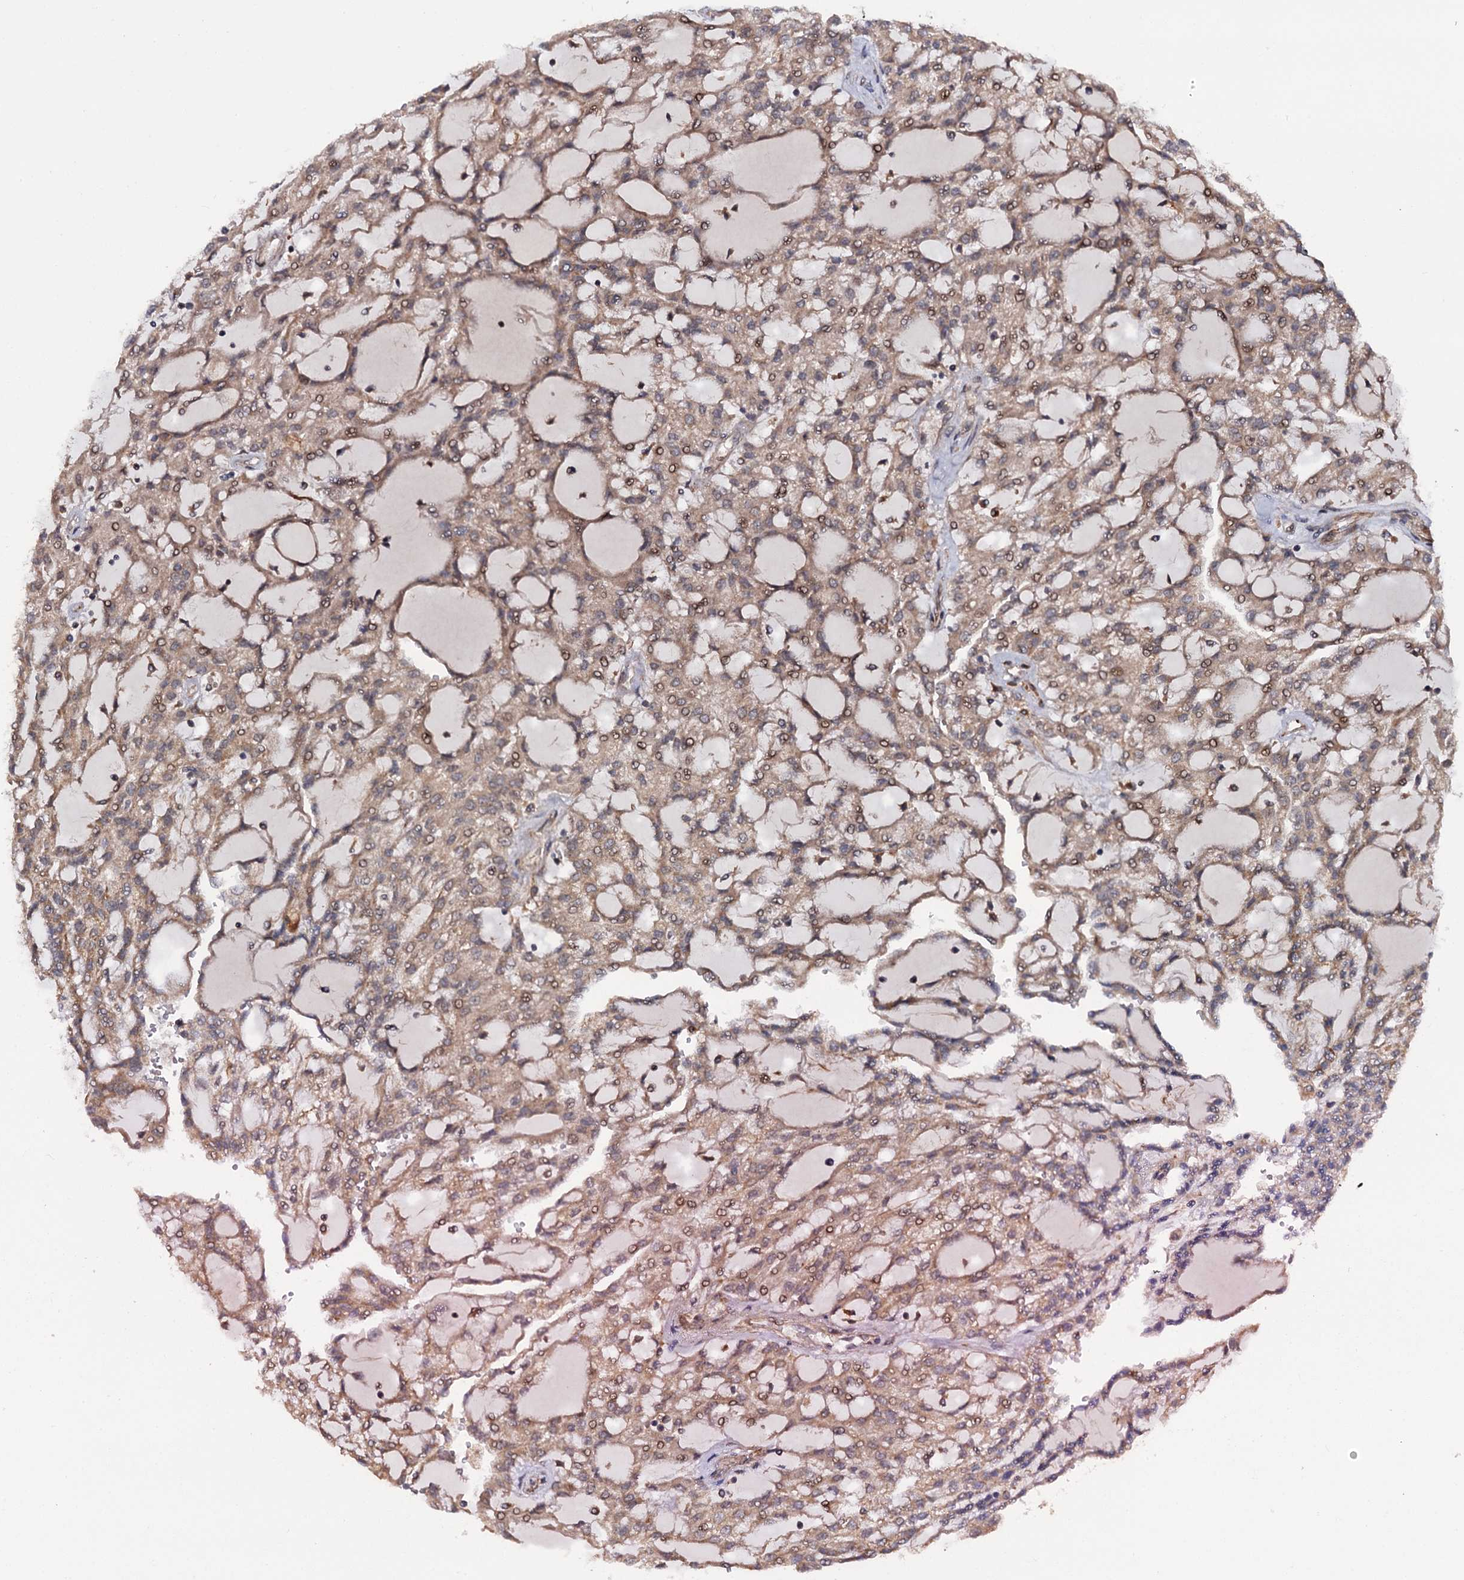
{"staining": {"intensity": "weak", "quantity": ">75%", "location": "cytoplasmic/membranous,nuclear"}, "tissue": "renal cancer", "cell_type": "Tumor cells", "image_type": "cancer", "snomed": [{"axis": "morphology", "description": "Adenocarcinoma, NOS"}, {"axis": "topography", "description": "Kidney"}], "caption": "A brown stain shows weak cytoplasmic/membranous and nuclear expression of a protein in renal cancer tumor cells.", "gene": "FSIP1", "patient": {"sex": "male", "age": 63}}